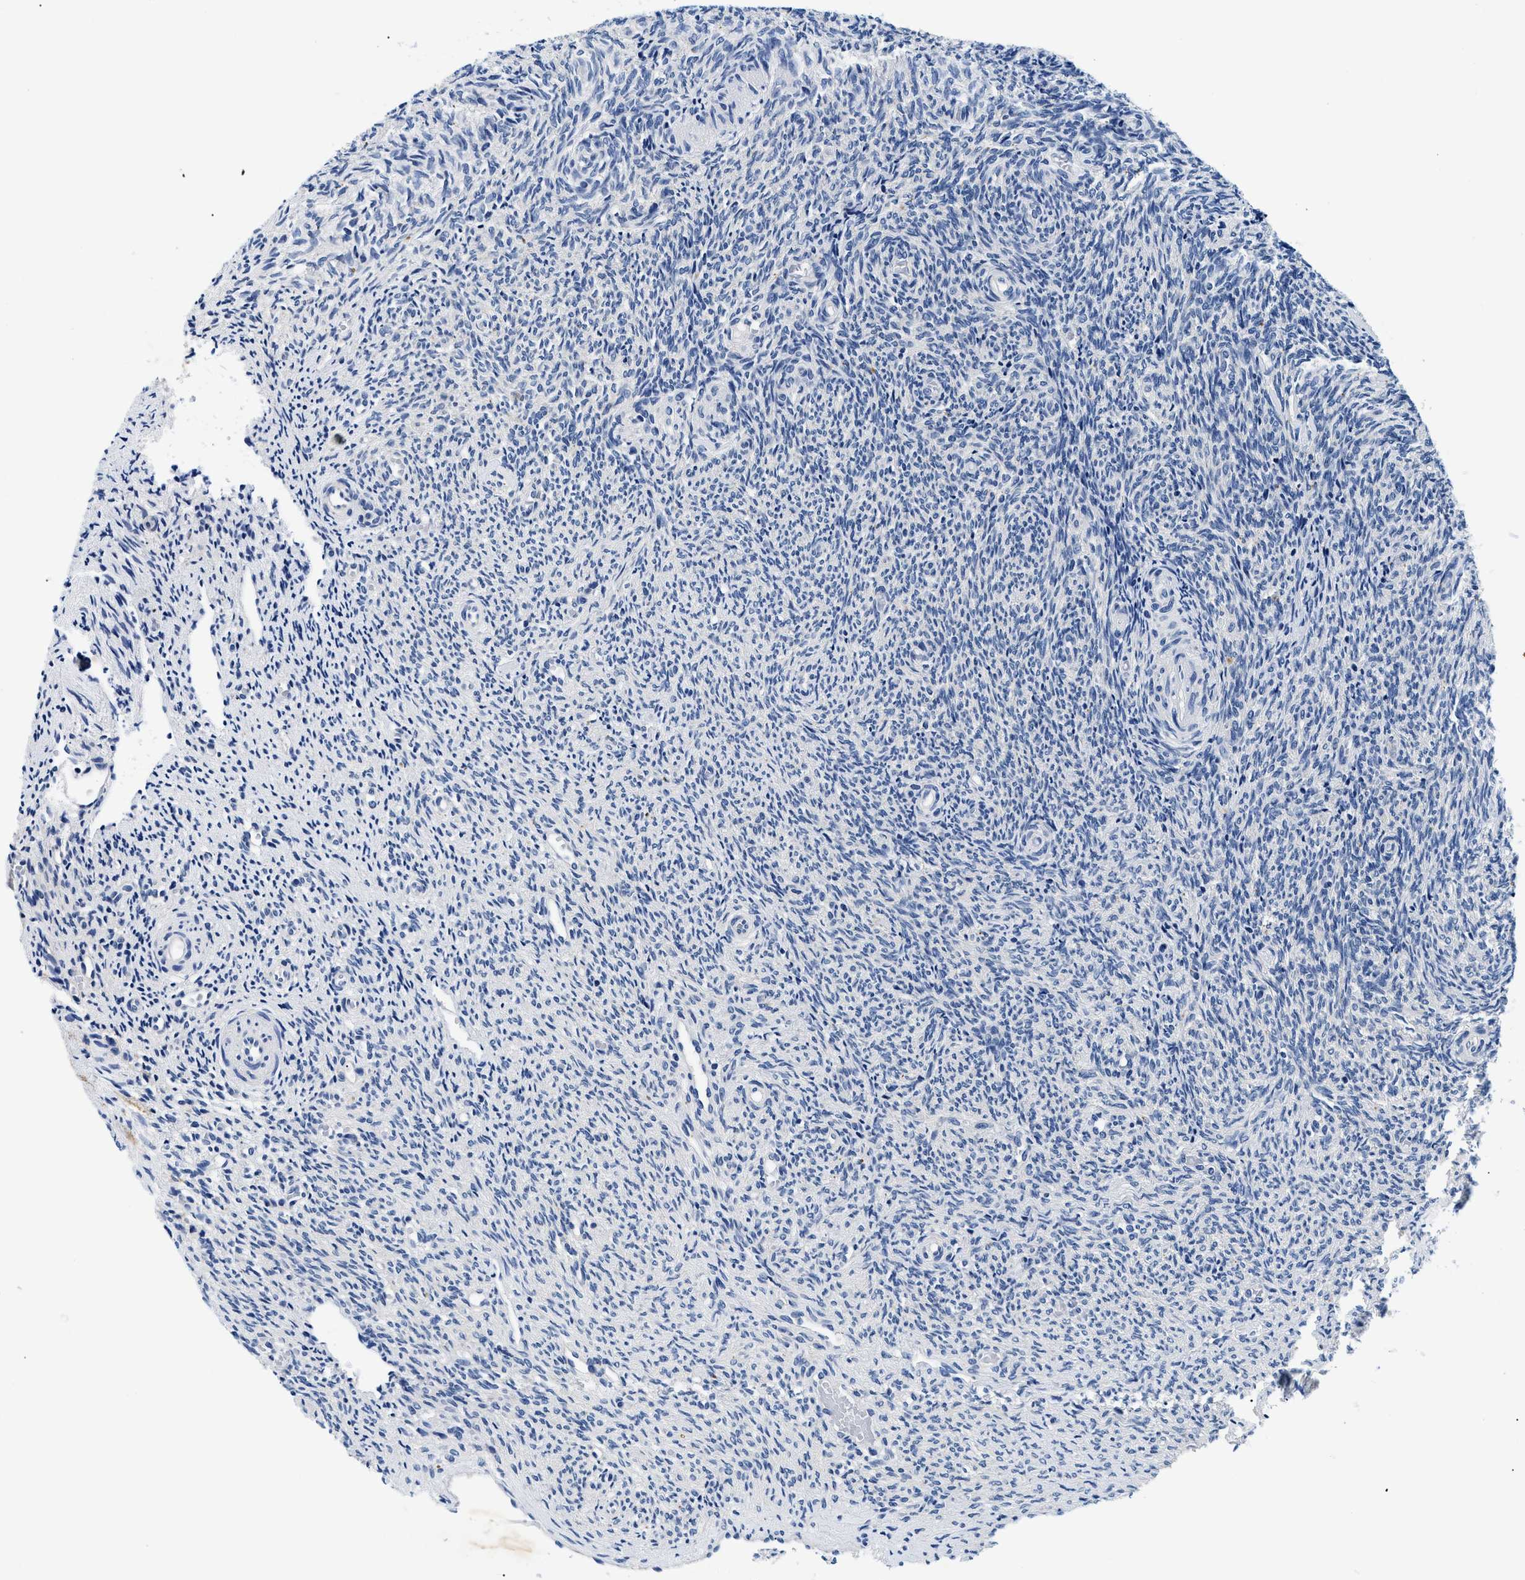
{"staining": {"intensity": "weak", "quantity": "25%-75%", "location": "cytoplasmic/membranous"}, "tissue": "ovary", "cell_type": "Follicle cells", "image_type": "normal", "snomed": [{"axis": "morphology", "description": "Normal tissue, NOS"}, {"axis": "topography", "description": "Ovary"}], "caption": "This photomicrograph displays immunohistochemistry (IHC) staining of benign ovary, with low weak cytoplasmic/membranous positivity in approximately 25%-75% of follicle cells.", "gene": "MEA1", "patient": {"sex": "female", "age": 41}}